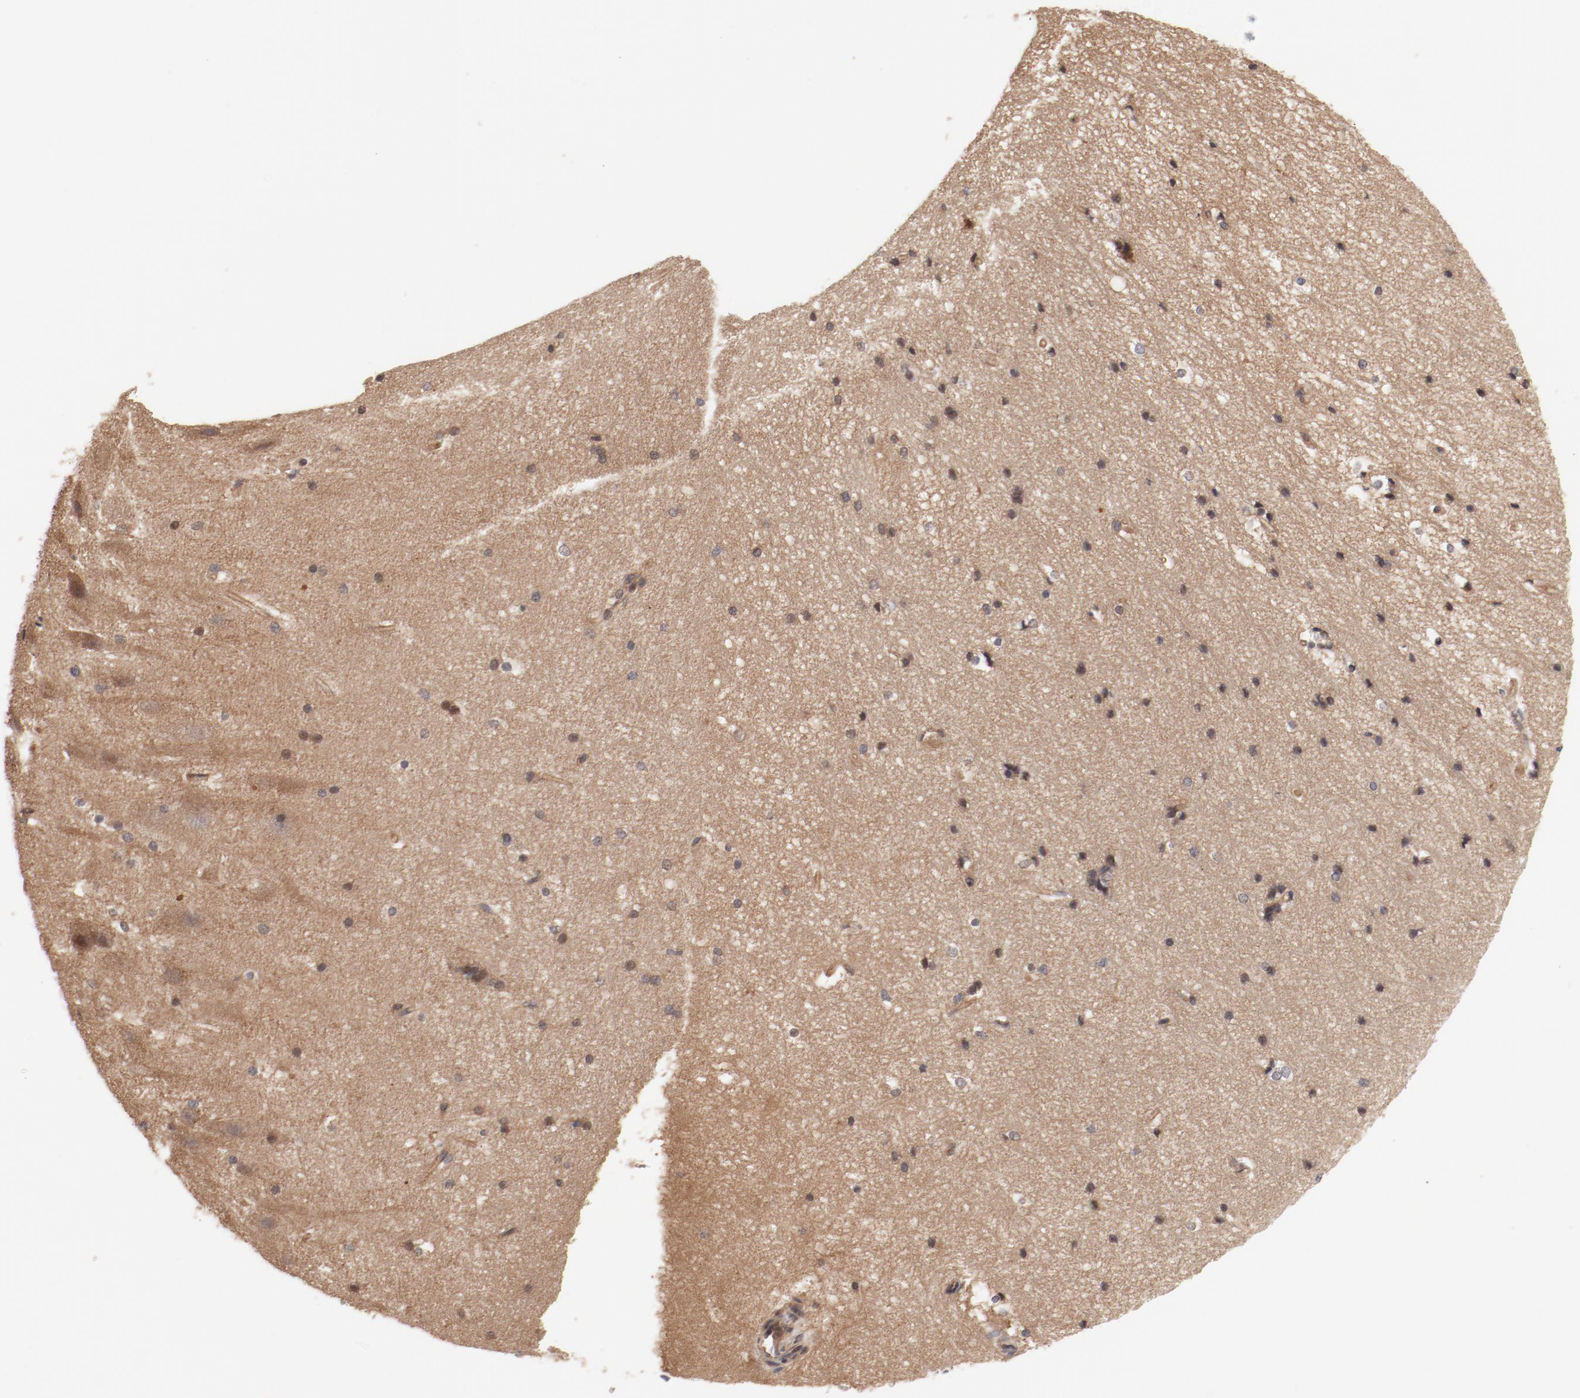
{"staining": {"intensity": "negative", "quantity": "none", "location": "none"}, "tissue": "hippocampus", "cell_type": "Glial cells", "image_type": "normal", "snomed": [{"axis": "morphology", "description": "Normal tissue, NOS"}, {"axis": "topography", "description": "Hippocampus"}], "caption": "Immunohistochemistry (IHC) histopathology image of unremarkable human hippocampus stained for a protein (brown), which displays no expression in glial cells. The staining was performed using DAB (3,3'-diaminobenzidine) to visualize the protein expression in brown, while the nuclei were stained in blue with hematoxylin (Magnification: 20x).", "gene": "PITPNM2", "patient": {"sex": "female", "age": 19}}